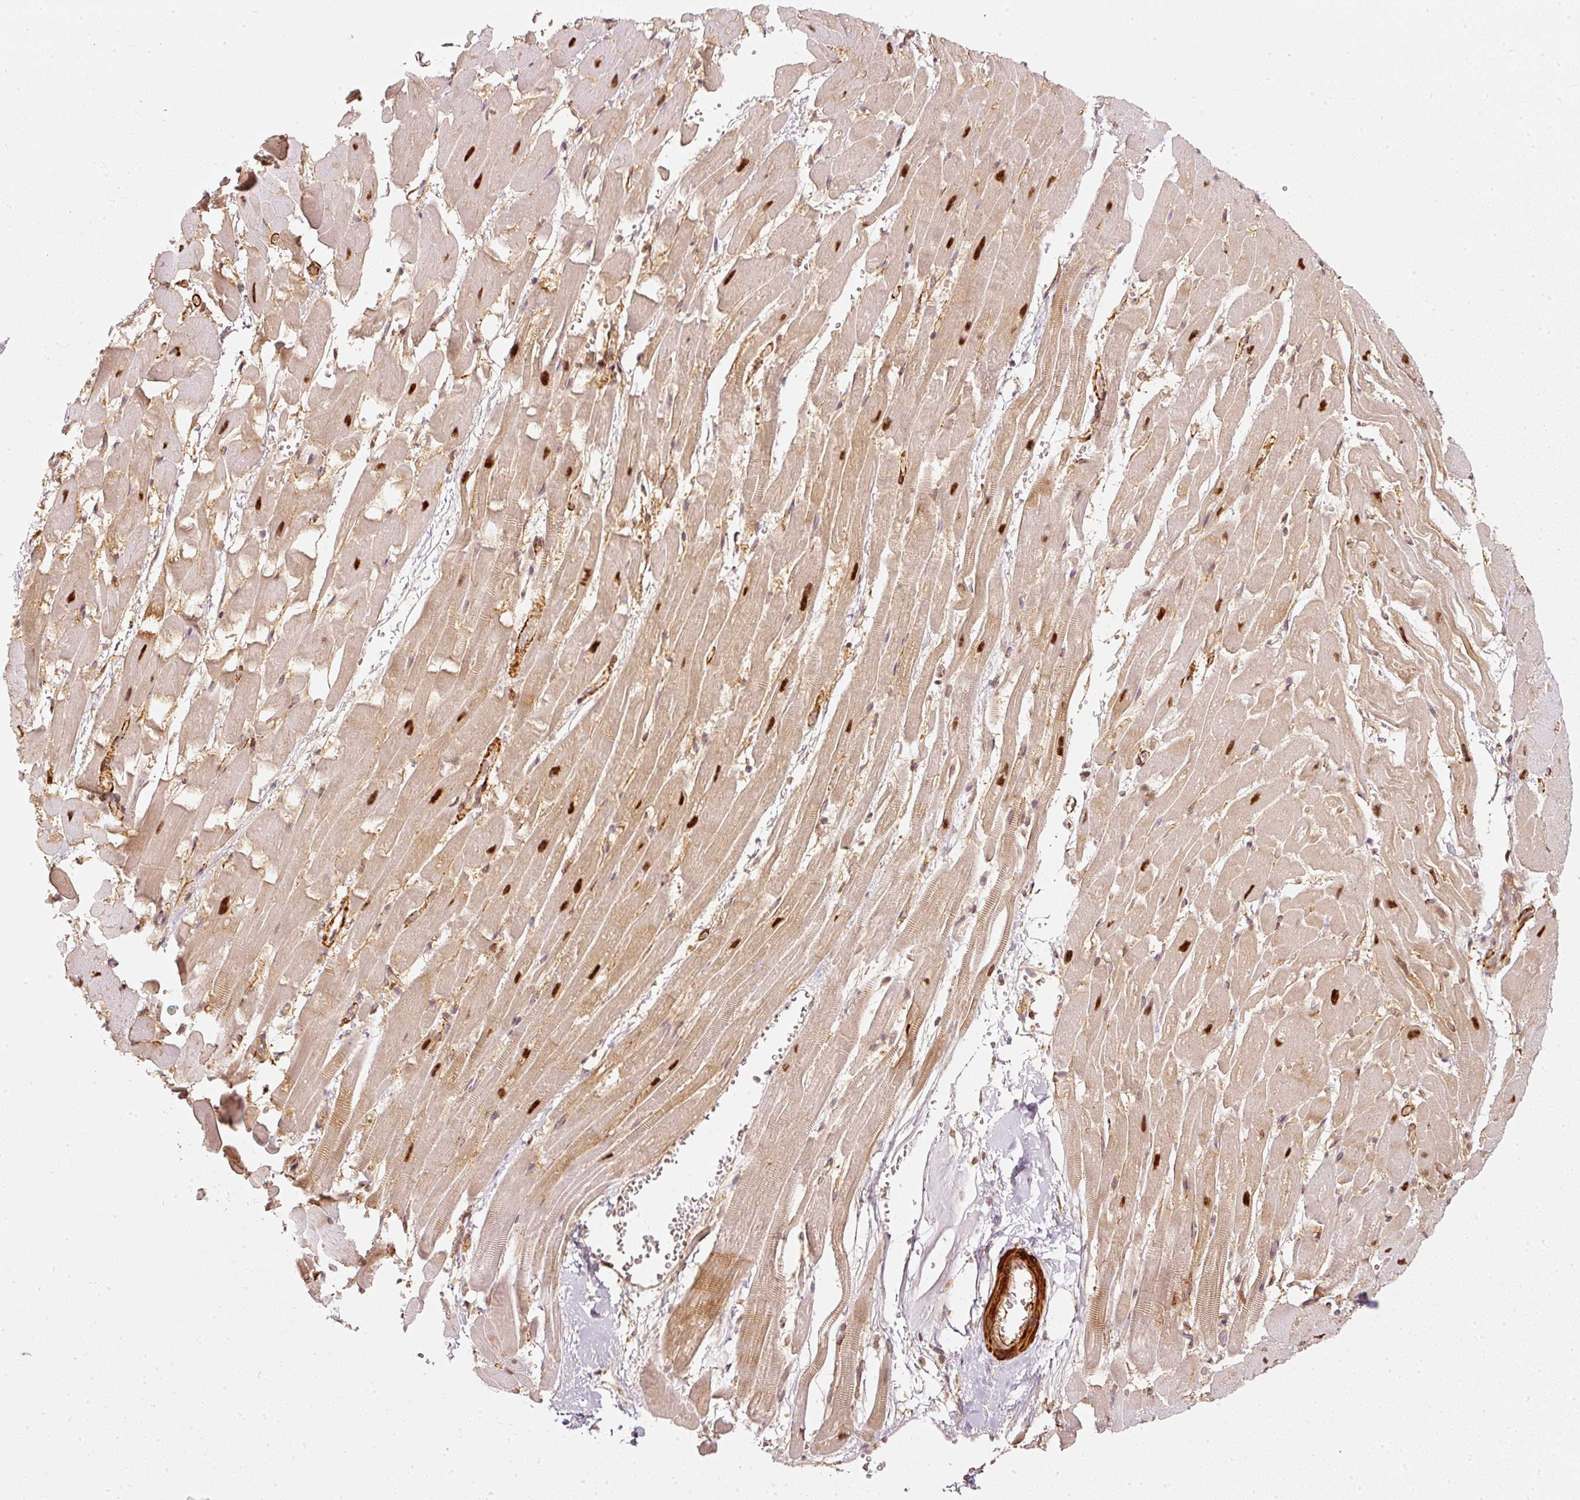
{"staining": {"intensity": "strong", "quantity": ">75%", "location": "cytoplasmic/membranous,nuclear"}, "tissue": "heart muscle", "cell_type": "Cardiomyocytes", "image_type": "normal", "snomed": [{"axis": "morphology", "description": "Normal tissue, NOS"}, {"axis": "topography", "description": "Heart"}], "caption": "This image demonstrates benign heart muscle stained with IHC to label a protein in brown. The cytoplasmic/membranous,nuclear of cardiomyocytes show strong positivity for the protein. Nuclei are counter-stained blue.", "gene": "PSMD1", "patient": {"sex": "male", "age": 37}}